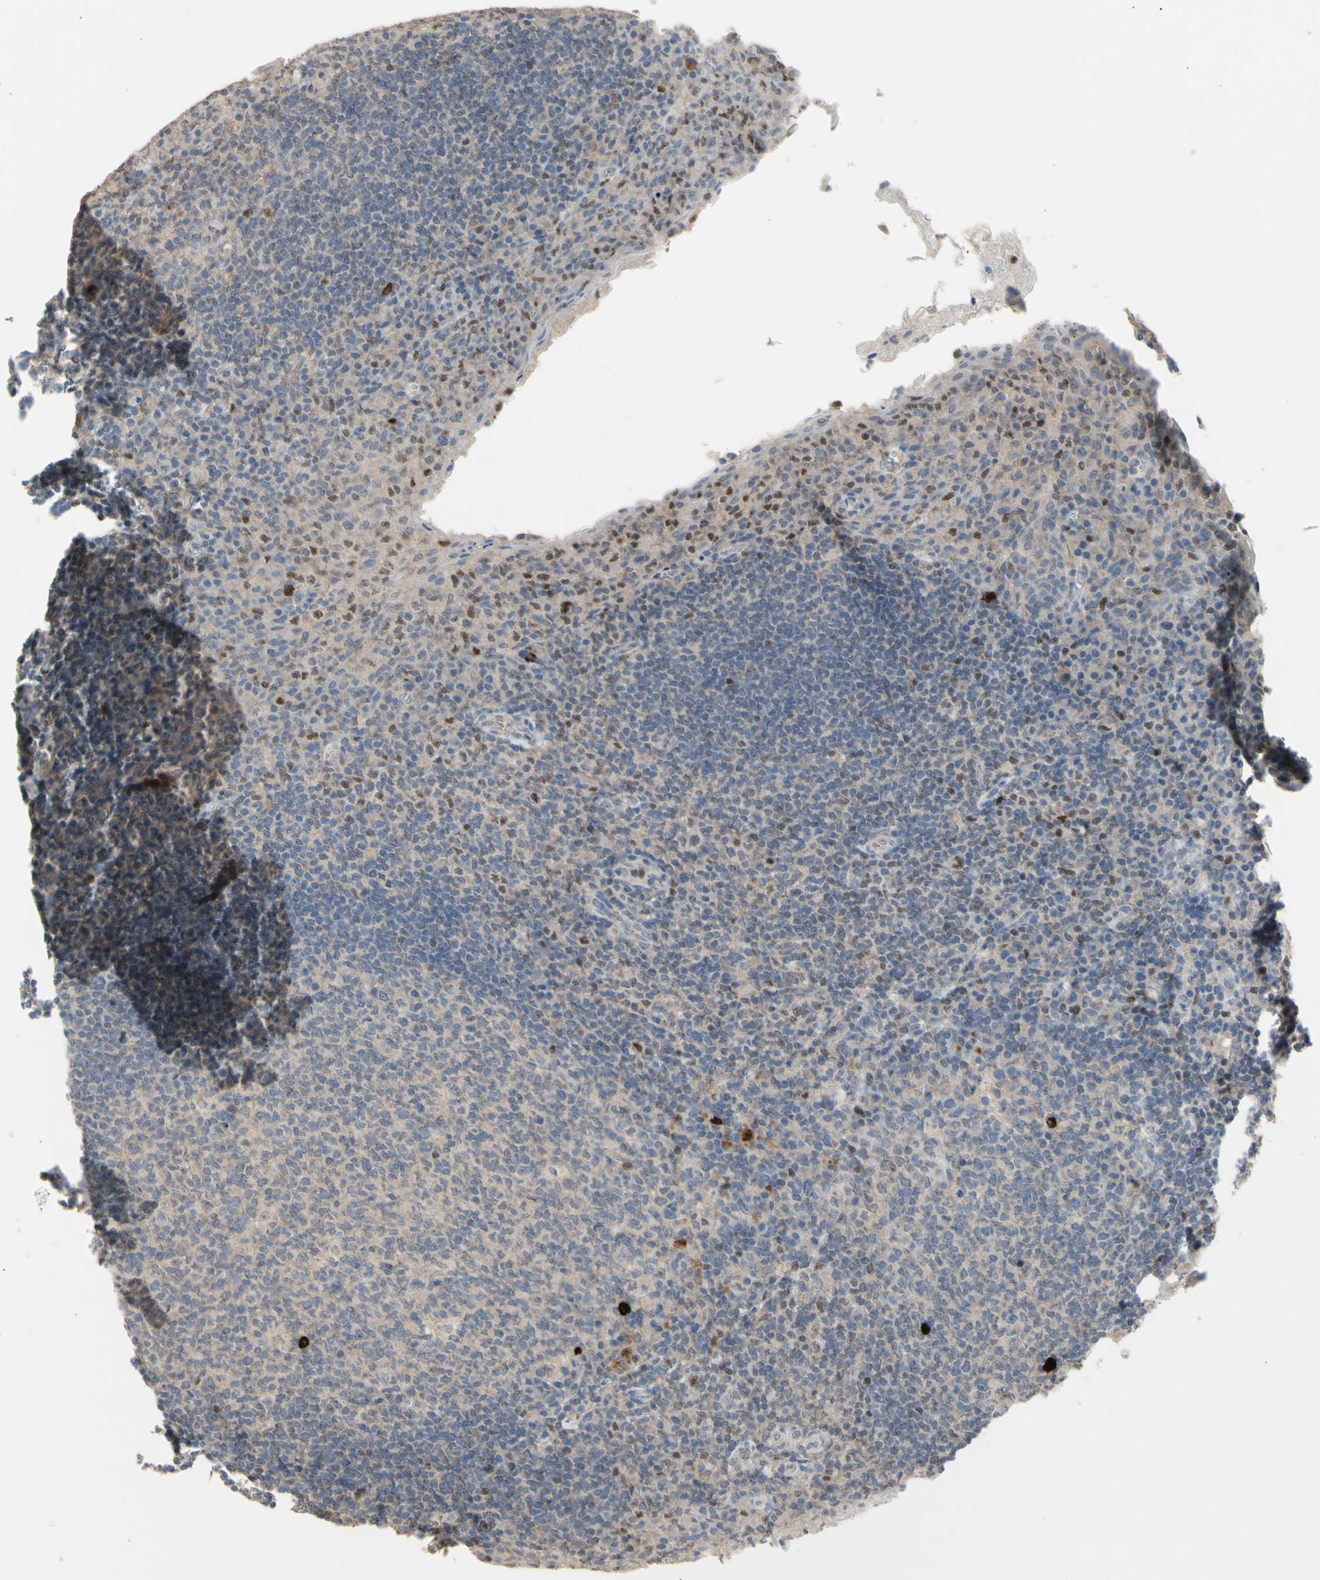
{"staining": {"intensity": "negative", "quantity": "none", "location": "none"}, "tissue": "tonsil", "cell_type": "Germinal center cells", "image_type": "normal", "snomed": [{"axis": "morphology", "description": "Normal tissue, NOS"}, {"axis": "topography", "description": "Tonsil"}], "caption": "Germinal center cells show no significant protein positivity in unremarkable tonsil. (DAB (3,3'-diaminobenzidine) immunohistochemistry, high magnification).", "gene": "NLRP1", "patient": {"sex": "male", "age": 17}}